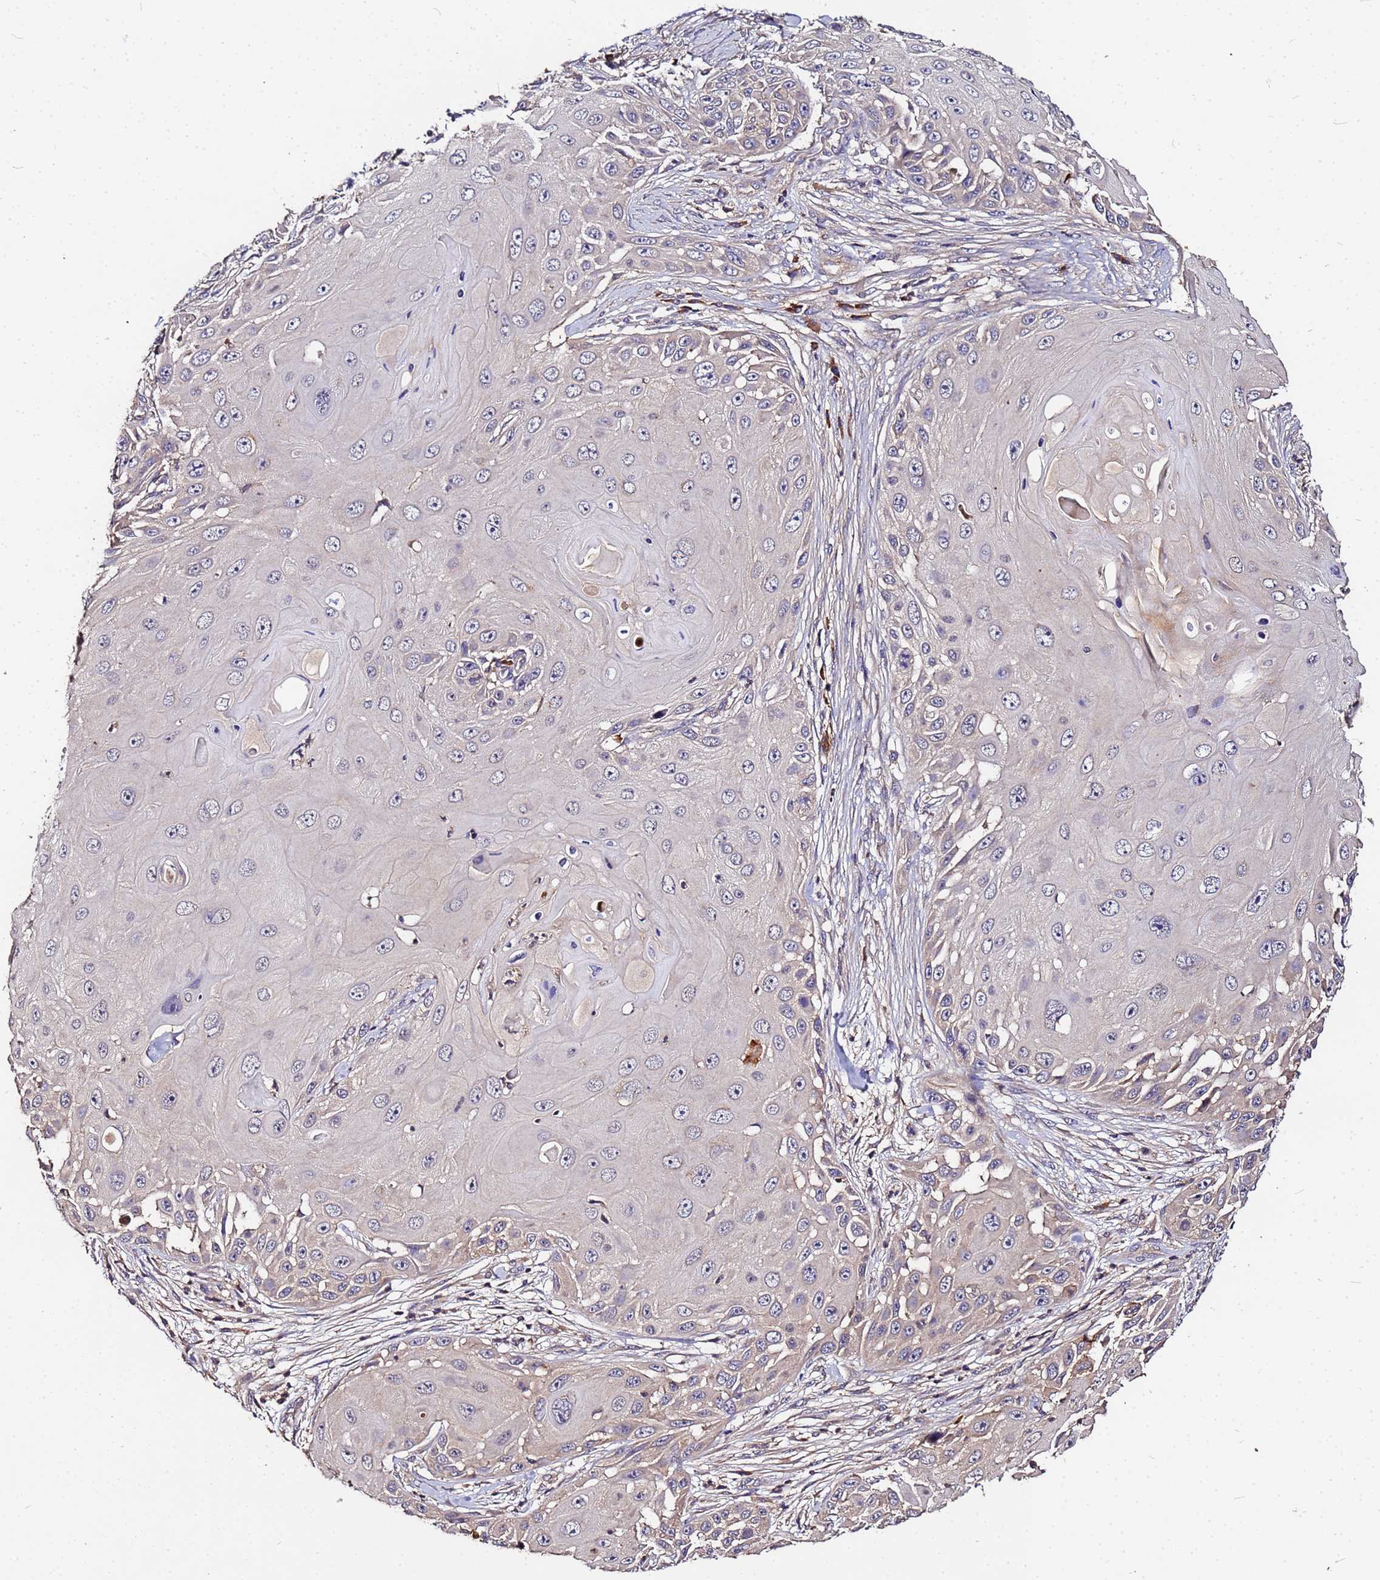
{"staining": {"intensity": "negative", "quantity": "none", "location": "none"}, "tissue": "skin cancer", "cell_type": "Tumor cells", "image_type": "cancer", "snomed": [{"axis": "morphology", "description": "Squamous cell carcinoma, NOS"}, {"axis": "topography", "description": "Skin"}], "caption": "A high-resolution photomicrograph shows immunohistochemistry (IHC) staining of squamous cell carcinoma (skin), which demonstrates no significant expression in tumor cells. The staining is performed using DAB brown chromogen with nuclei counter-stained in using hematoxylin.", "gene": "MTERF1", "patient": {"sex": "female", "age": 44}}